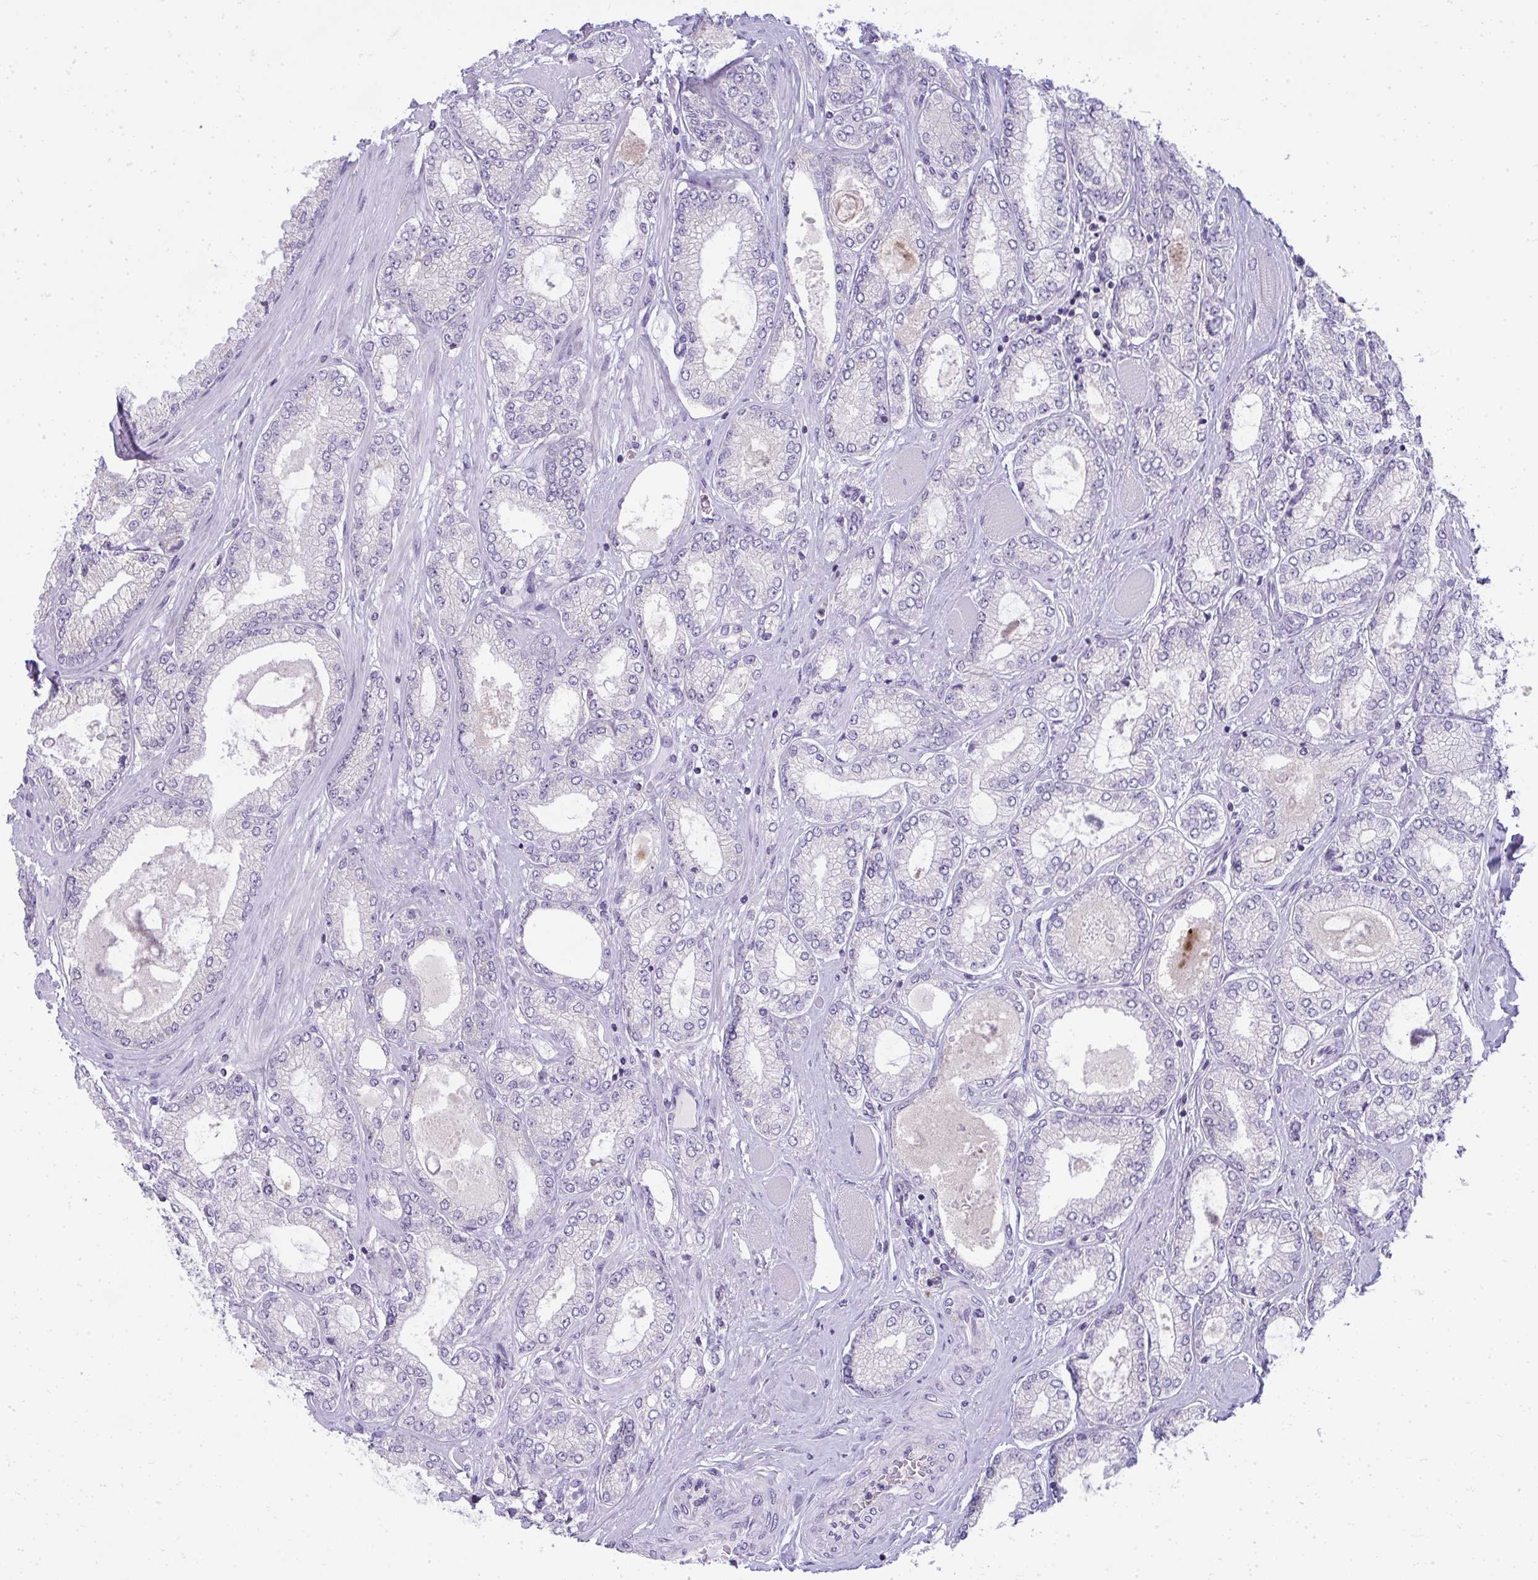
{"staining": {"intensity": "negative", "quantity": "none", "location": "none"}, "tissue": "prostate cancer", "cell_type": "Tumor cells", "image_type": "cancer", "snomed": [{"axis": "morphology", "description": "Adenocarcinoma, High grade"}, {"axis": "topography", "description": "Prostate"}], "caption": "Photomicrograph shows no protein expression in tumor cells of prostate adenocarcinoma (high-grade) tissue.", "gene": "VPS4B", "patient": {"sex": "male", "age": 68}}